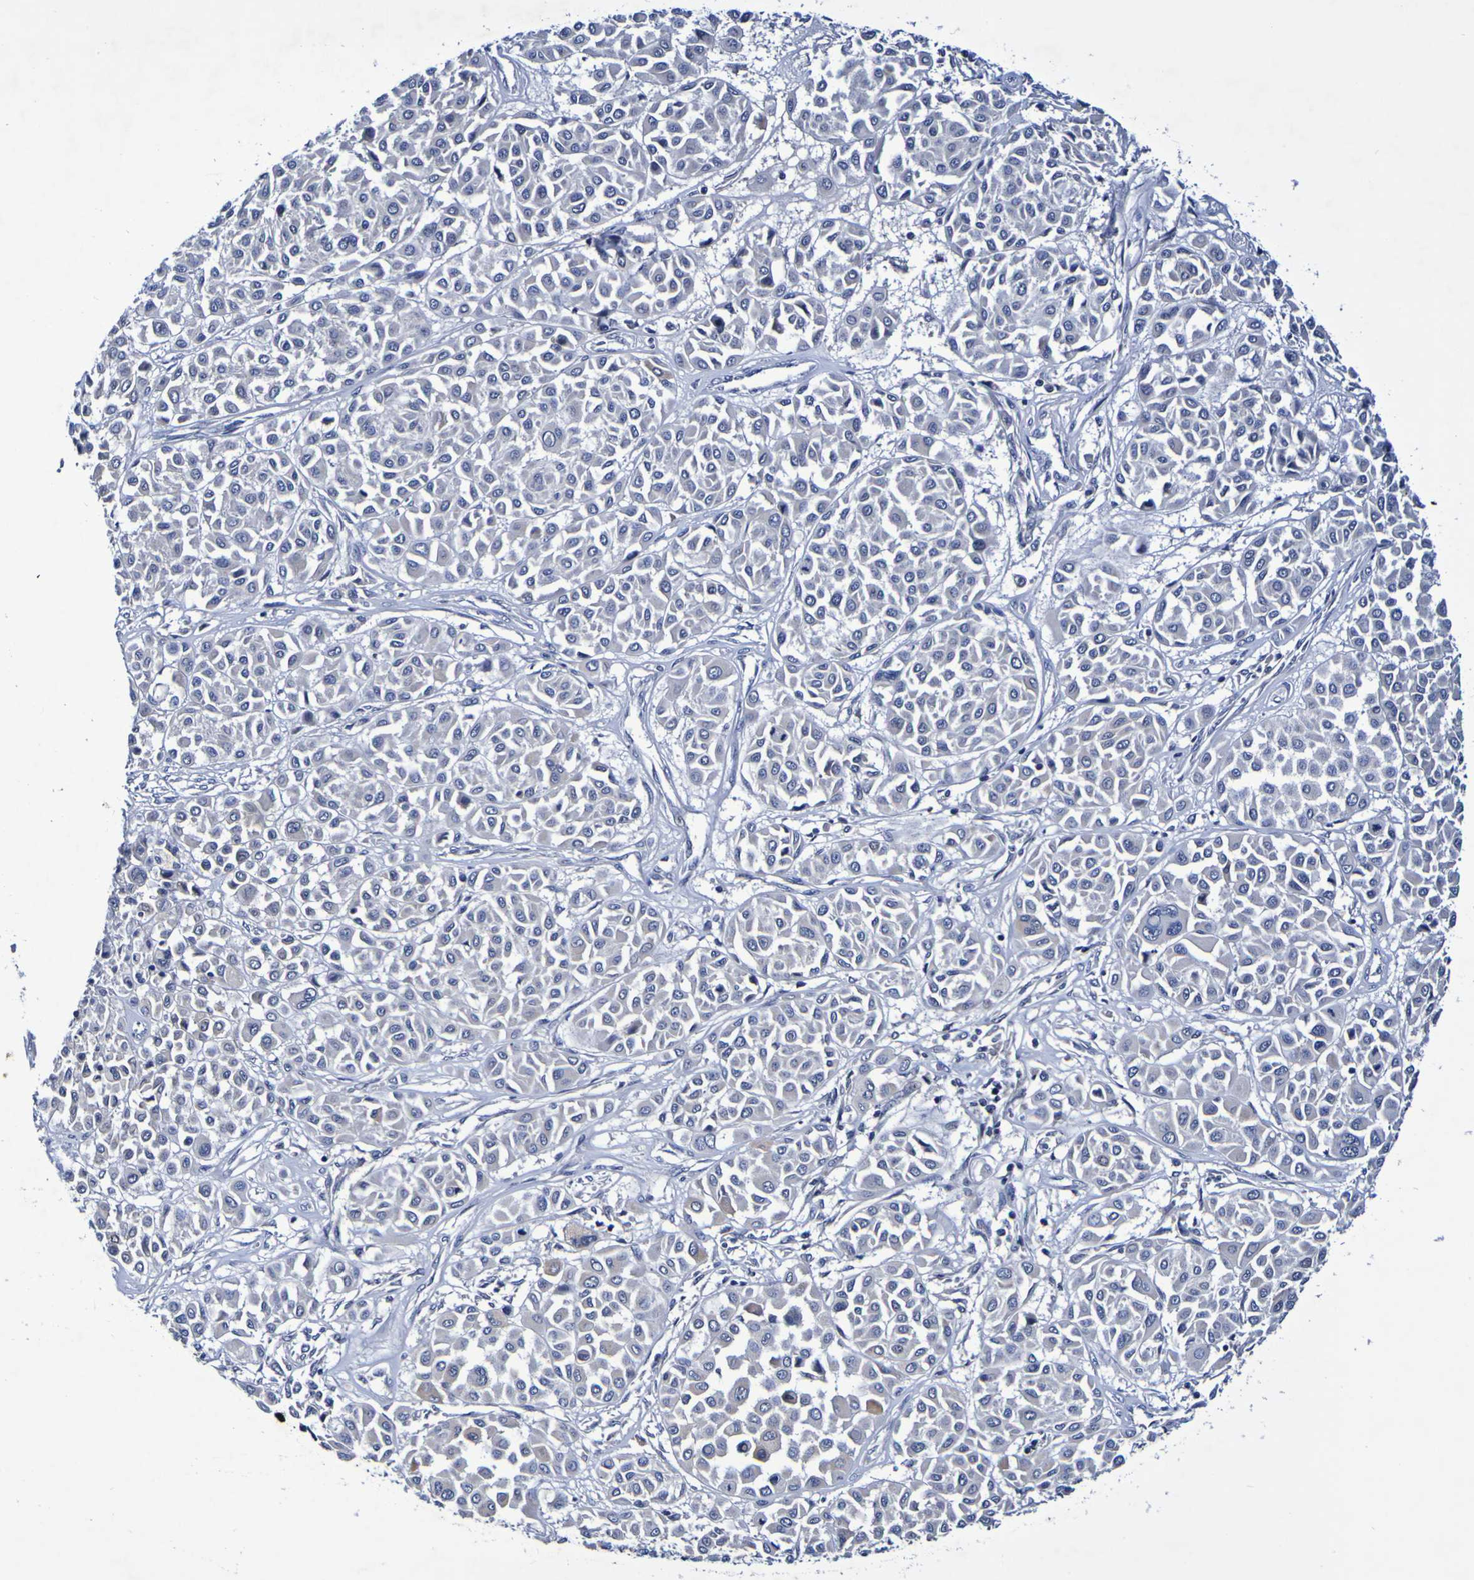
{"staining": {"intensity": "negative", "quantity": "none", "location": "none"}, "tissue": "melanoma", "cell_type": "Tumor cells", "image_type": "cancer", "snomed": [{"axis": "morphology", "description": "Malignant melanoma, Metastatic site"}, {"axis": "topography", "description": "Soft tissue"}], "caption": "DAB immunohistochemical staining of human melanoma demonstrates no significant expression in tumor cells.", "gene": "PTP4A2", "patient": {"sex": "male", "age": 41}}